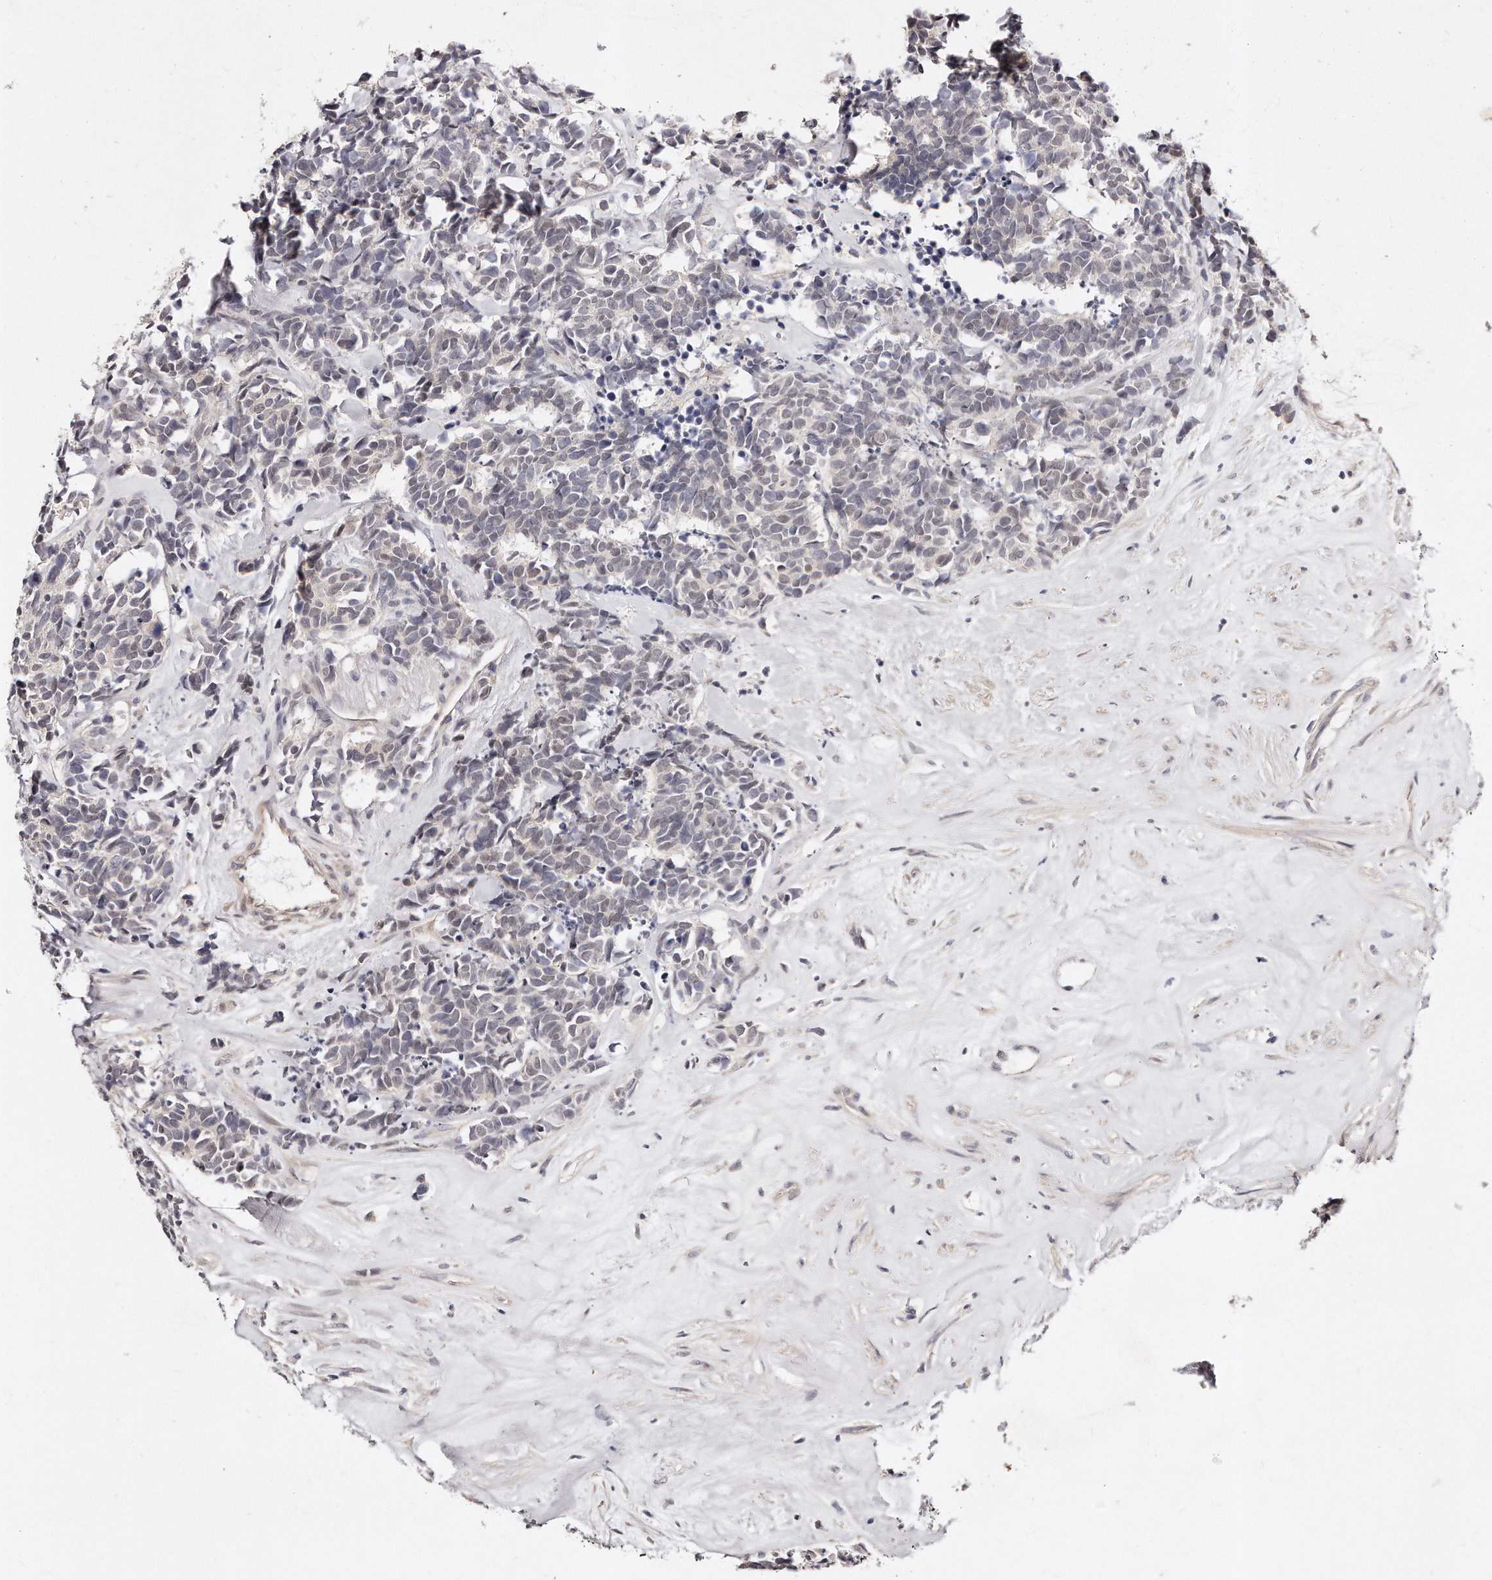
{"staining": {"intensity": "negative", "quantity": "none", "location": "none"}, "tissue": "carcinoid", "cell_type": "Tumor cells", "image_type": "cancer", "snomed": [{"axis": "morphology", "description": "Carcinoma, NOS"}, {"axis": "morphology", "description": "Carcinoid, malignant, NOS"}, {"axis": "topography", "description": "Urinary bladder"}], "caption": "A high-resolution image shows immunohistochemistry staining of carcinoid, which reveals no significant expression in tumor cells.", "gene": "CASZ1", "patient": {"sex": "male", "age": 57}}